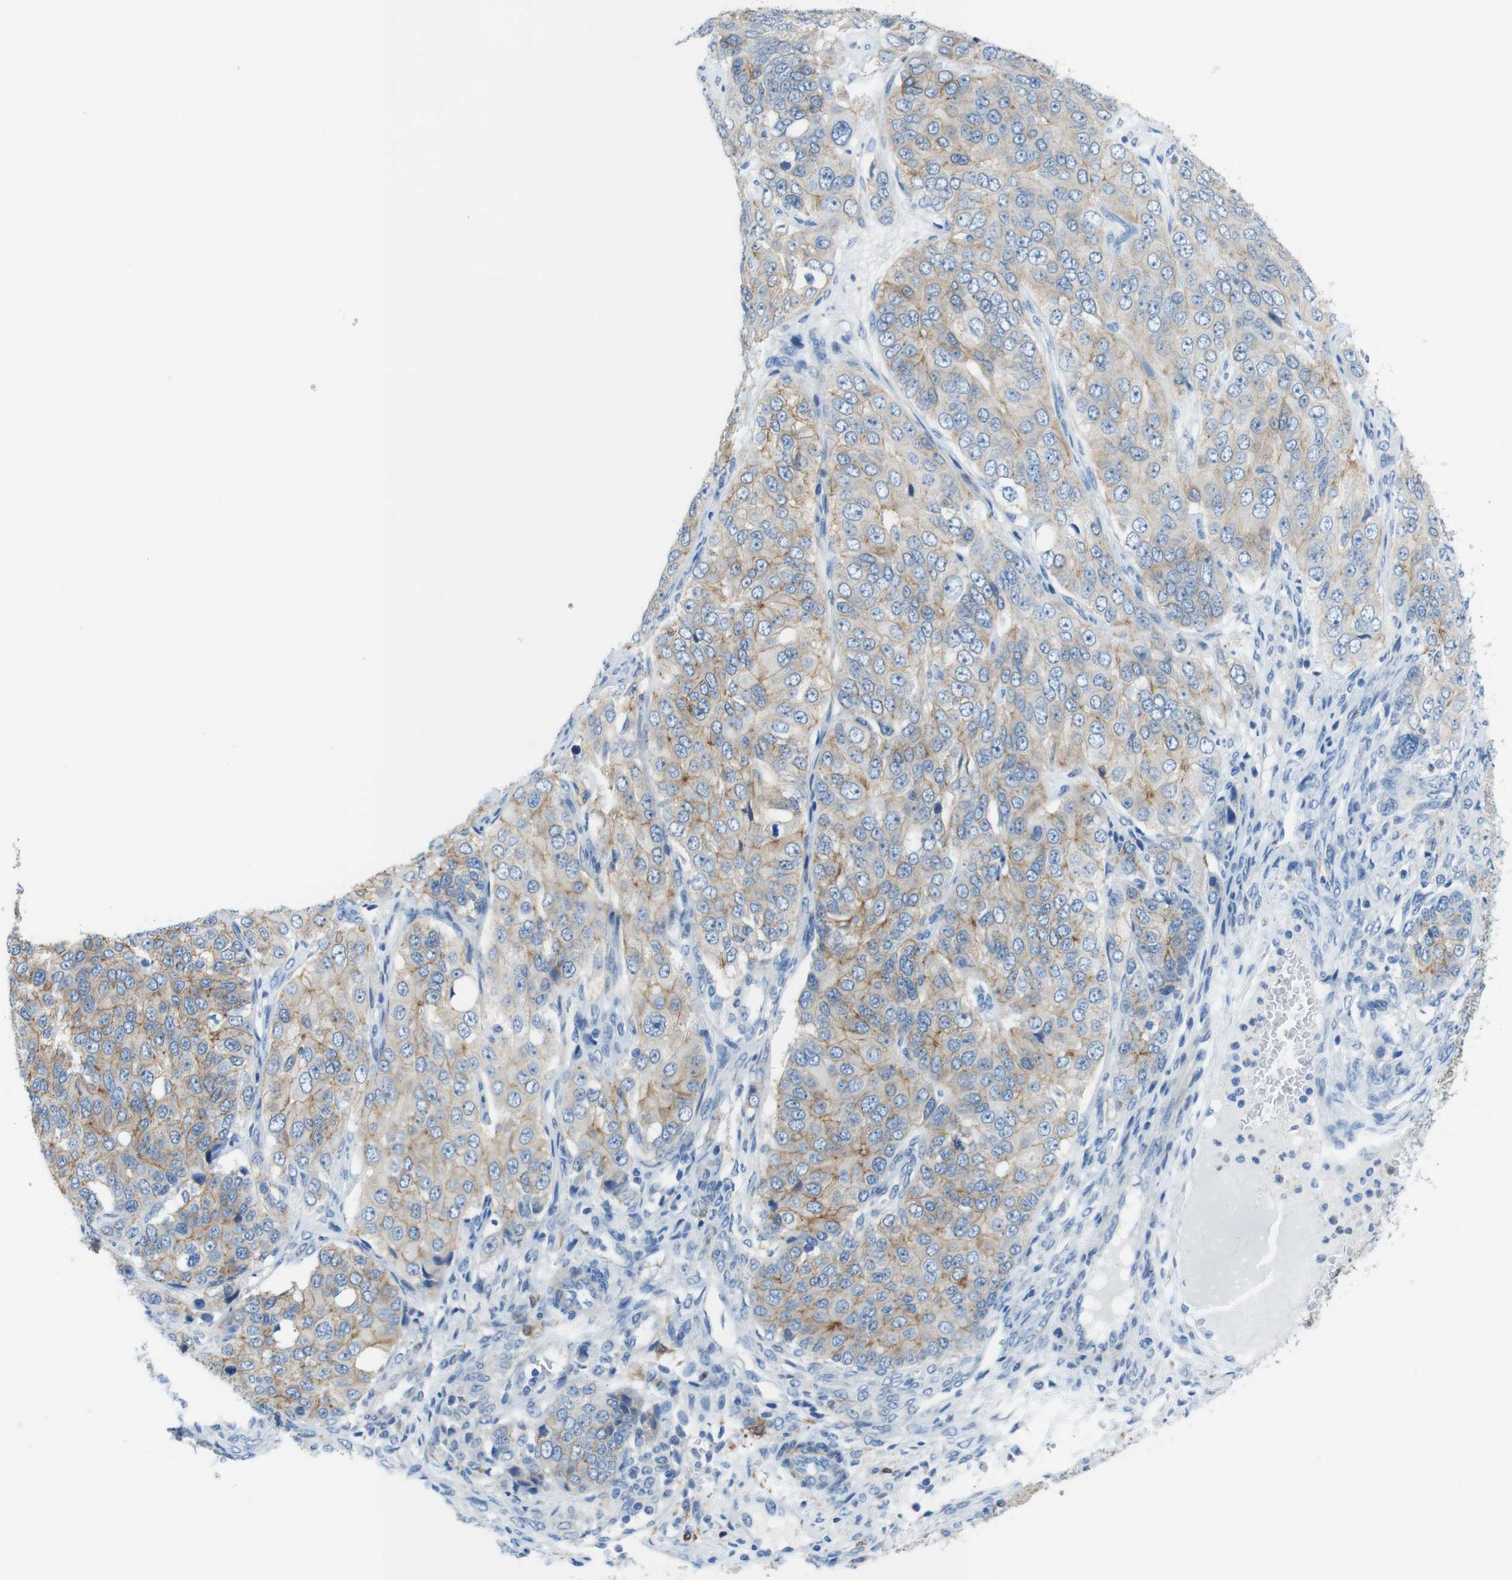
{"staining": {"intensity": "weak", "quantity": "25%-75%", "location": "cytoplasmic/membranous"}, "tissue": "ovarian cancer", "cell_type": "Tumor cells", "image_type": "cancer", "snomed": [{"axis": "morphology", "description": "Carcinoma, endometroid"}, {"axis": "topography", "description": "Ovary"}], "caption": "A micrograph showing weak cytoplasmic/membranous positivity in approximately 25%-75% of tumor cells in endometroid carcinoma (ovarian), as visualized by brown immunohistochemical staining.", "gene": "CLMN", "patient": {"sex": "female", "age": 51}}